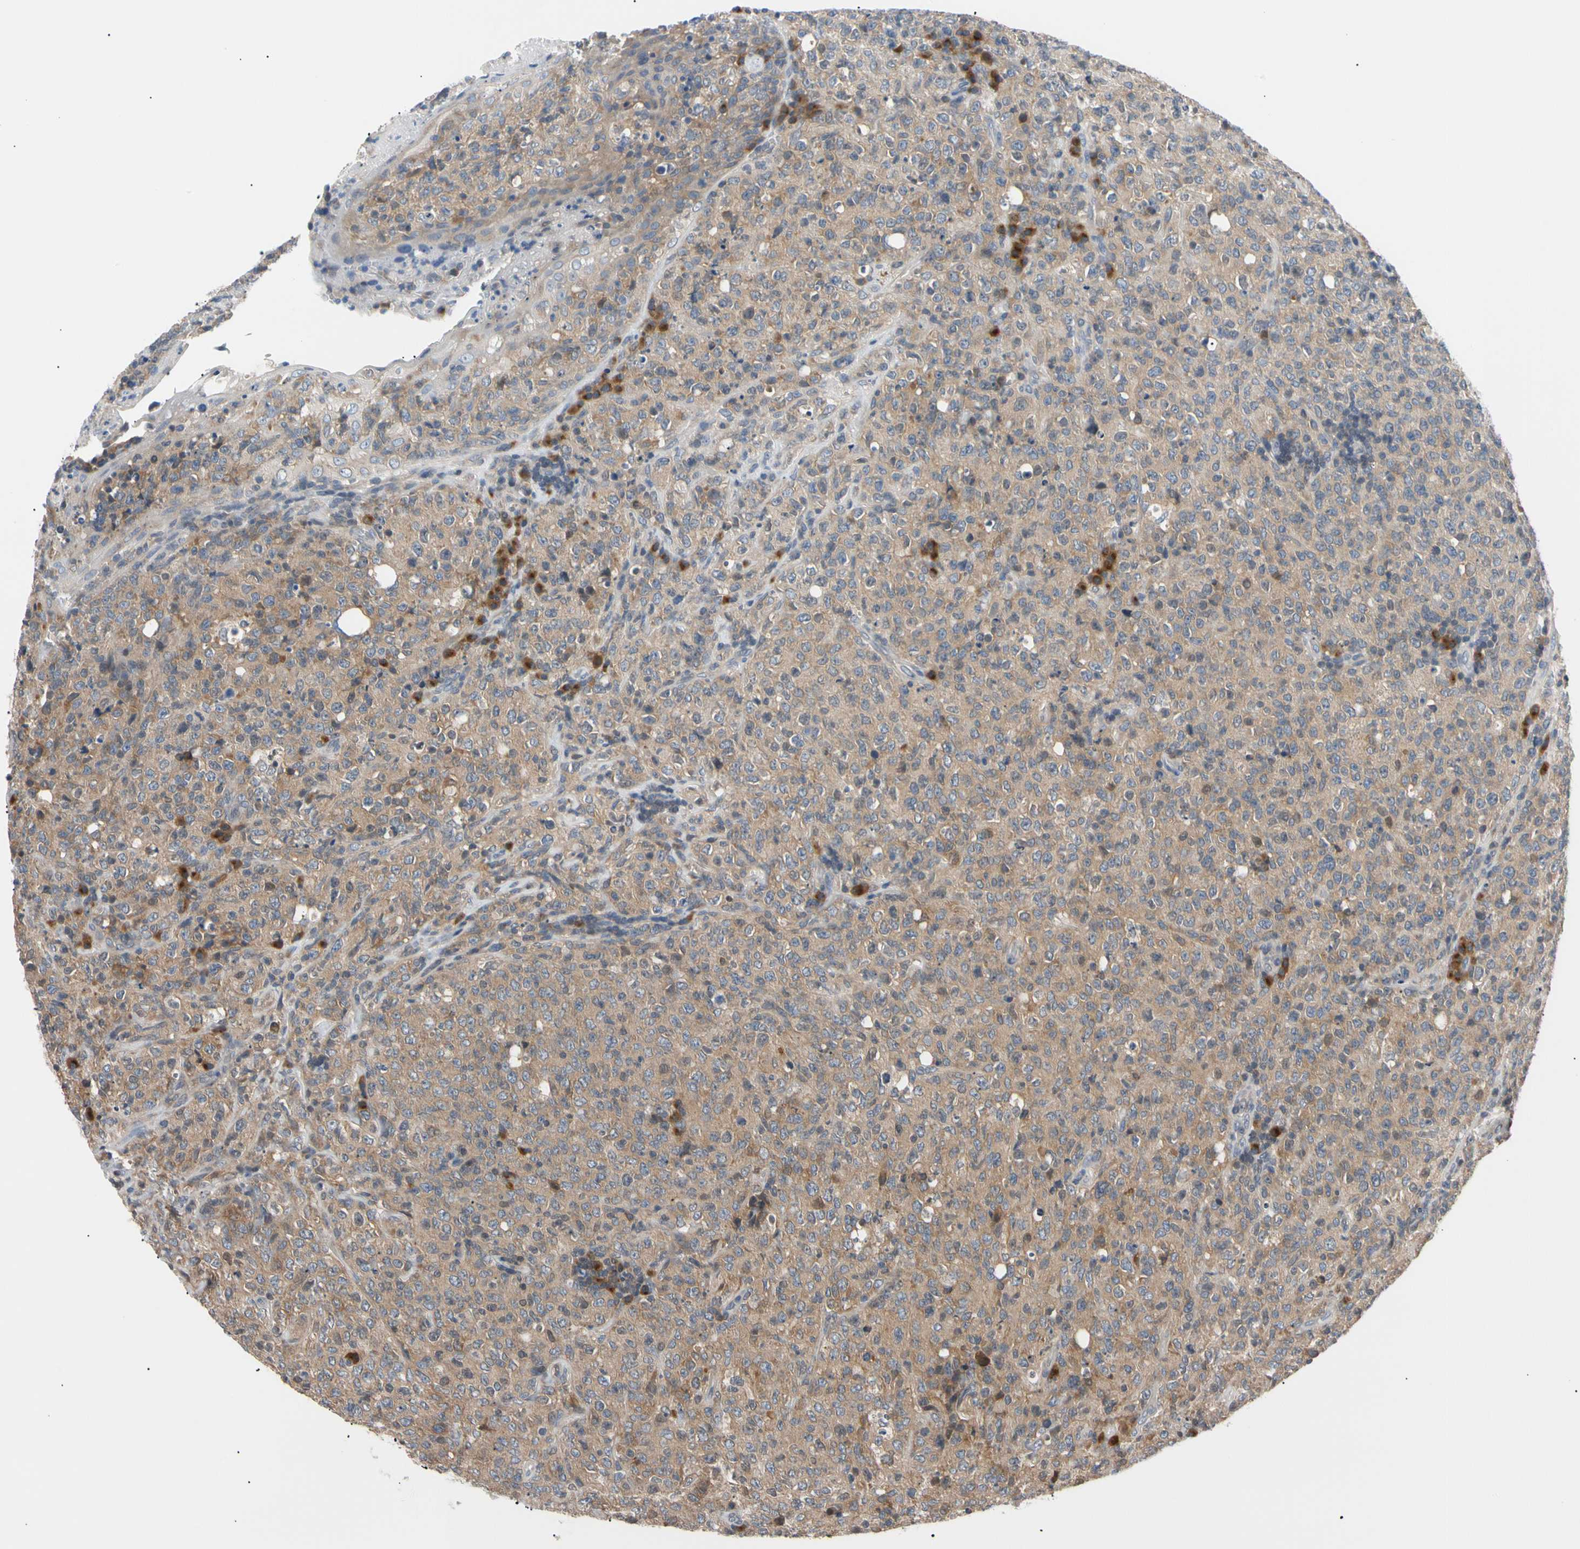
{"staining": {"intensity": "weak", "quantity": ">75%", "location": "cytoplasmic/membranous"}, "tissue": "lymphoma", "cell_type": "Tumor cells", "image_type": "cancer", "snomed": [{"axis": "morphology", "description": "Malignant lymphoma, non-Hodgkin's type, High grade"}, {"axis": "topography", "description": "Tonsil"}], "caption": "This histopathology image demonstrates immunohistochemistry (IHC) staining of human malignant lymphoma, non-Hodgkin's type (high-grade), with low weak cytoplasmic/membranous positivity in about >75% of tumor cells.", "gene": "SEC23B", "patient": {"sex": "female", "age": 36}}